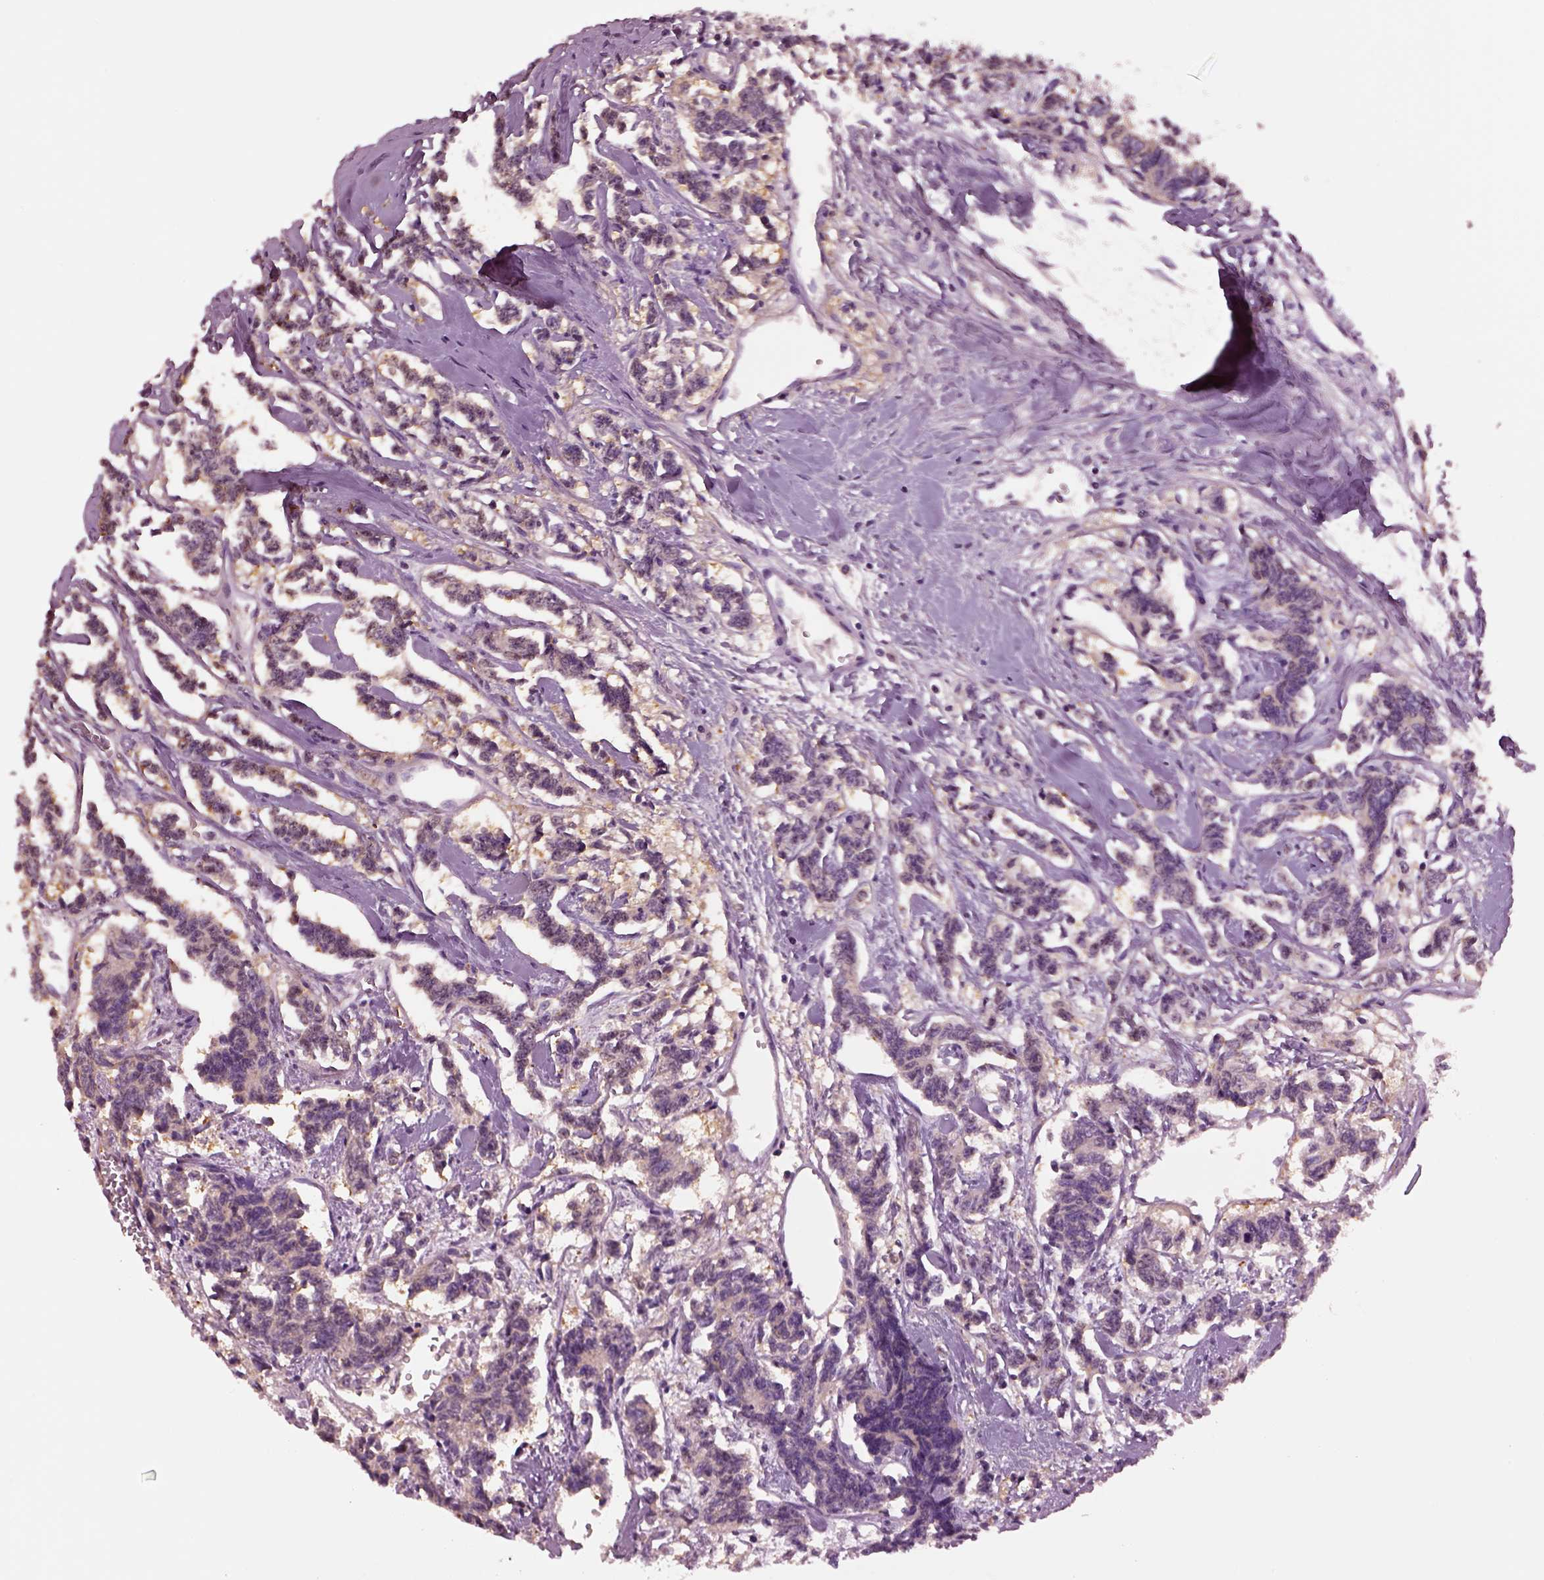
{"staining": {"intensity": "weak", "quantity": ">75%", "location": "cytoplasmic/membranous"}, "tissue": "carcinoid", "cell_type": "Tumor cells", "image_type": "cancer", "snomed": [{"axis": "morphology", "description": "Carcinoid, malignant, NOS"}, {"axis": "topography", "description": "Kidney"}], "caption": "Weak cytoplasmic/membranous positivity for a protein is present in approximately >75% of tumor cells of carcinoid using IHC.", "gene": "CLPSL1", "patient": {"sex": "female", "age": 41}}